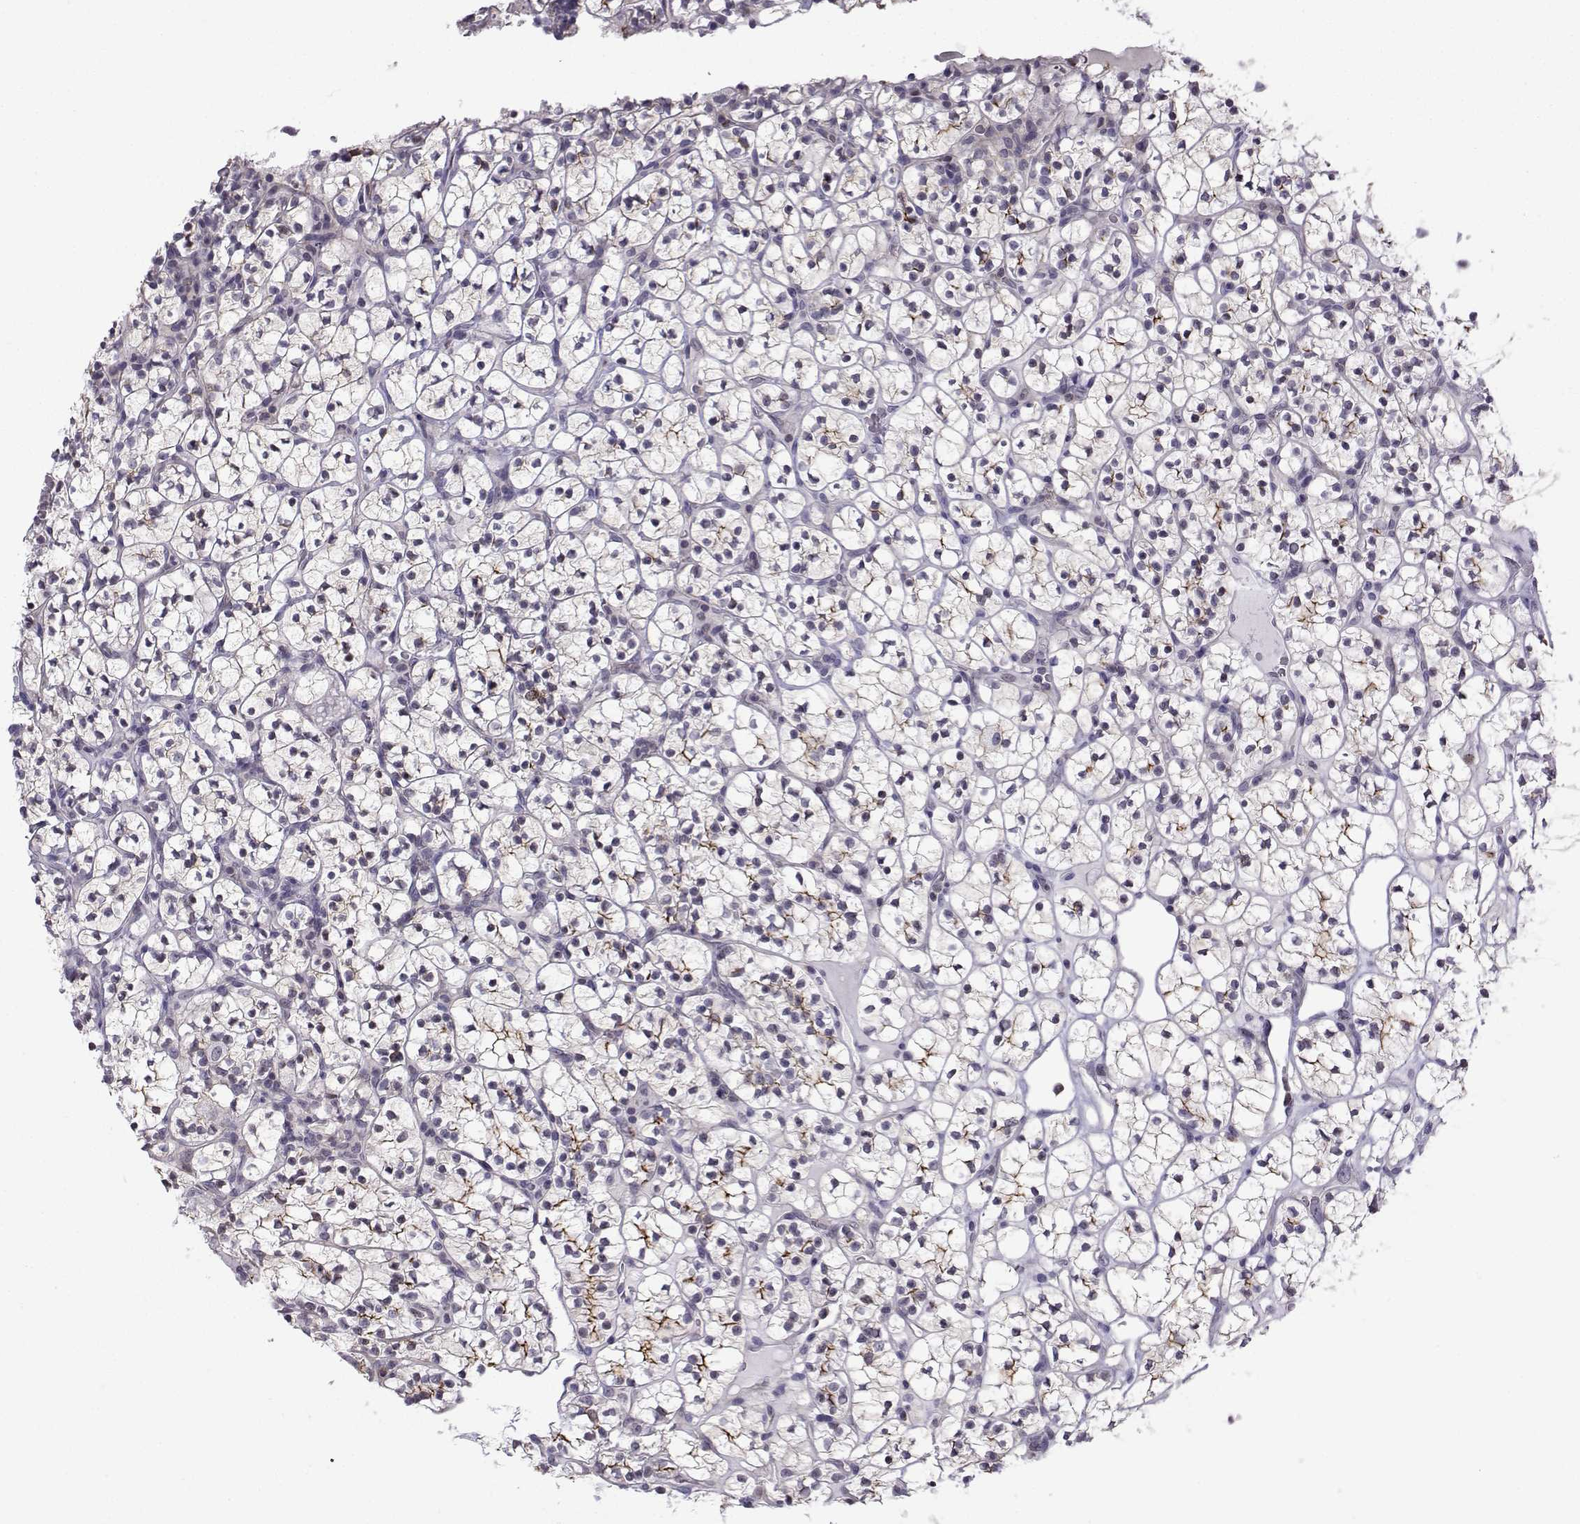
{"staining": {"intensity": "weak", "quantity": "25%-75%", "location": "cytoplasmic/membranous"}, "tissue": "renal cancer", "cell_type": "Tumor cells", "image_type": "cancer", "snomed": [{"axis": "morphology", "description": "Adenocarcinoma, NOS"}, {"axis": "topography", "description": "Kidney"}], "caption": "A high-resolution histopathology image shows immunohistochemistry staining of renal cancer (adenocarcinoma), which exhibits weak cytoplasmic/membranous positivity in approximately 25%-75% of tumor cells. (DAB = brown stain, brightfield microscopy at high magnification).", "gene": "INCENP", "patient": {"sex": "female", "age": 89}}